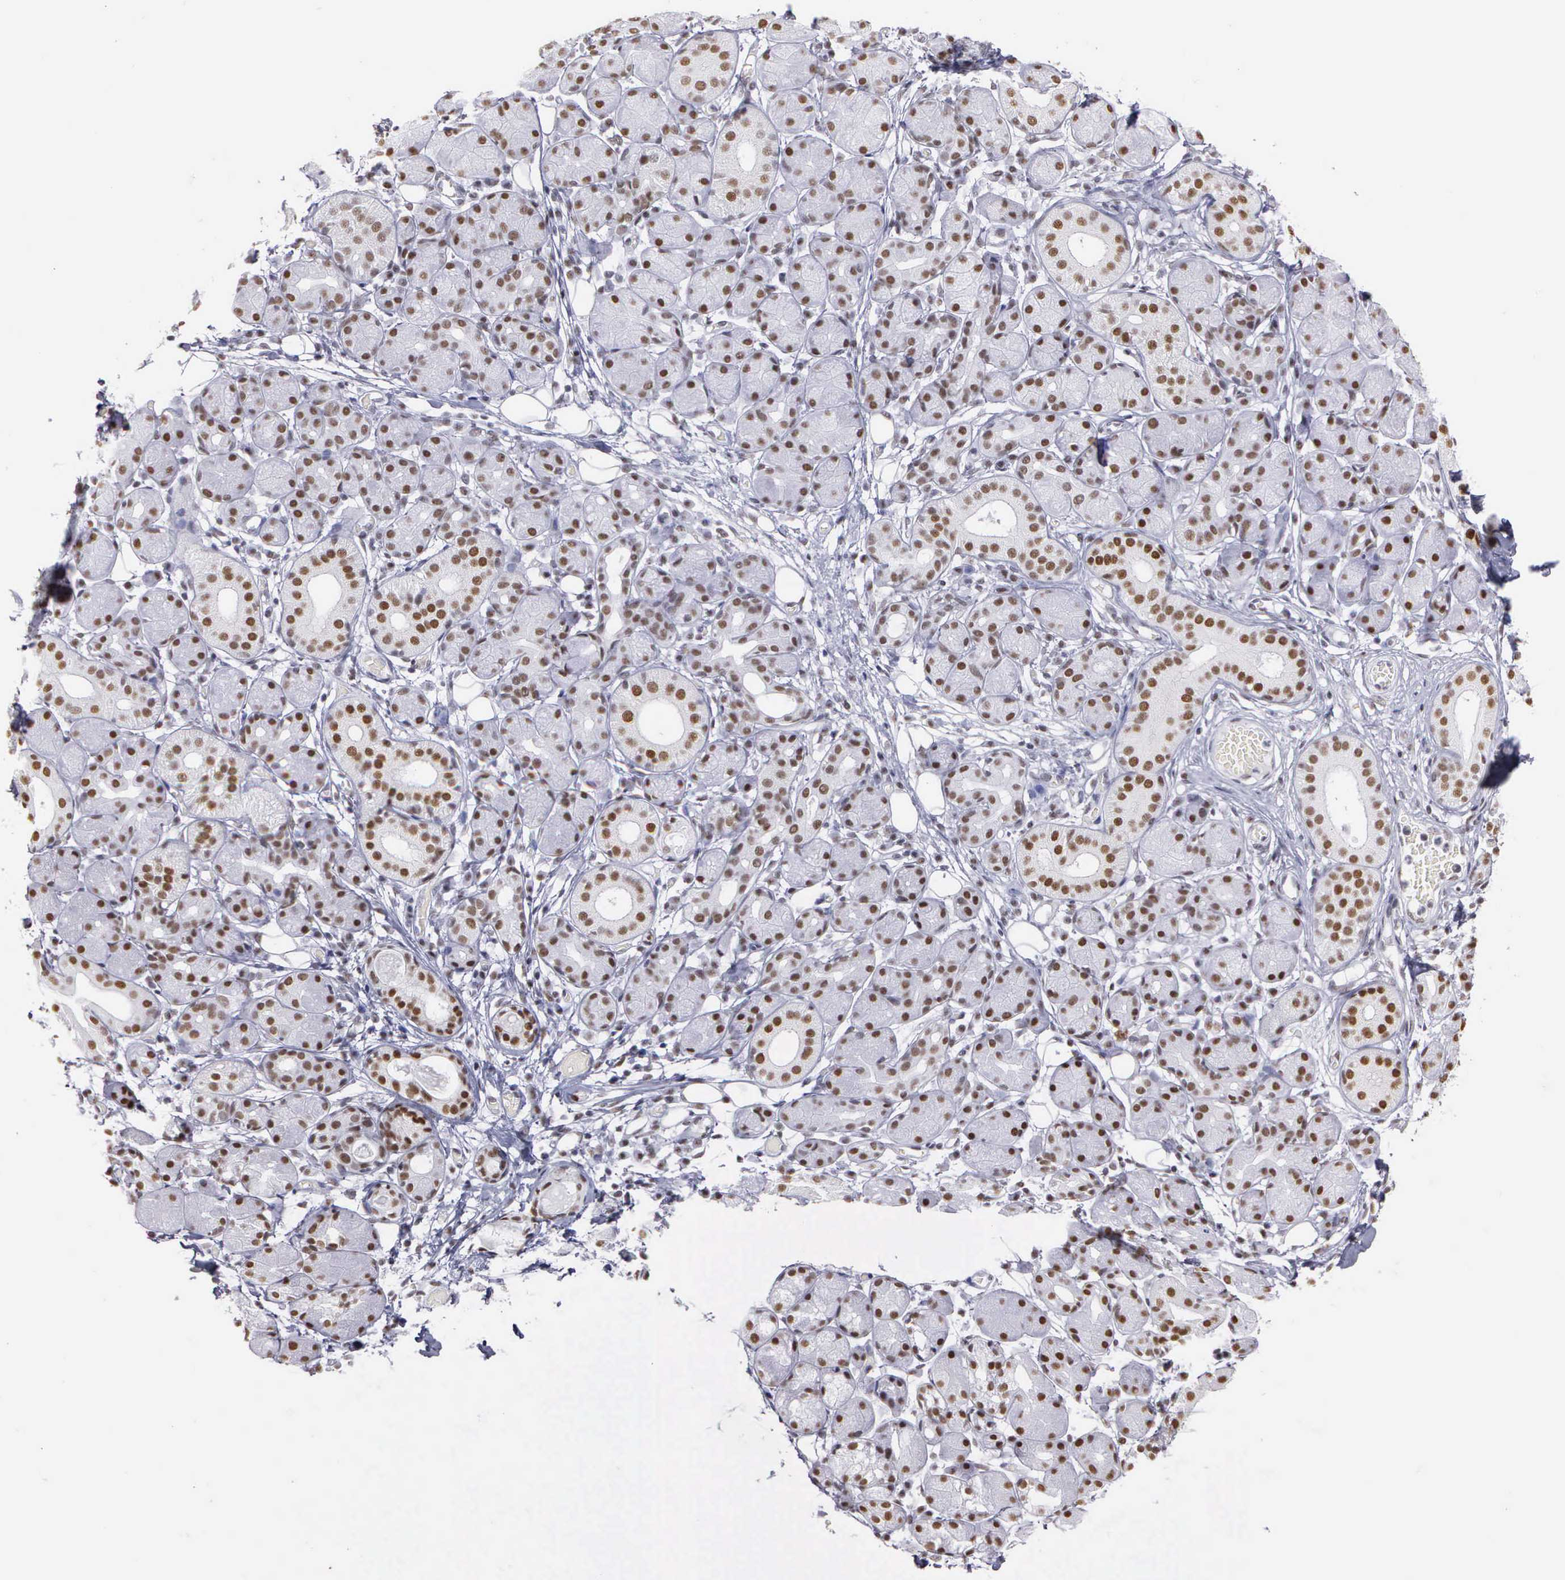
{"staining": {"intensity": "strong", "quantity": ">75%", "location": "nuclear"}, "tissue": "salivary gland", "cell_type": "Glandular cells", "image_type": "normal", "snomed": [{"axis": "morphology", "description": "Normal tissue, NOS"}, {"axis": "topography", "description": "Salivary gland"}, {"axis": "topography", "description": "Peripheral nerve tissue"}], "caption": "DAB immunohistochemical staining of unremarkable human salivary gland exhibits strong nuclear protein expression in about >75% of glandular cells. The staining was performed using DAB (3,3'-diaminobenzidine), with brown indicating positive protein expression. Nuclei are stained blue with hematoxylin.", "gene": "CSTF2", "patient": {"sex": "male", "age": 62}}